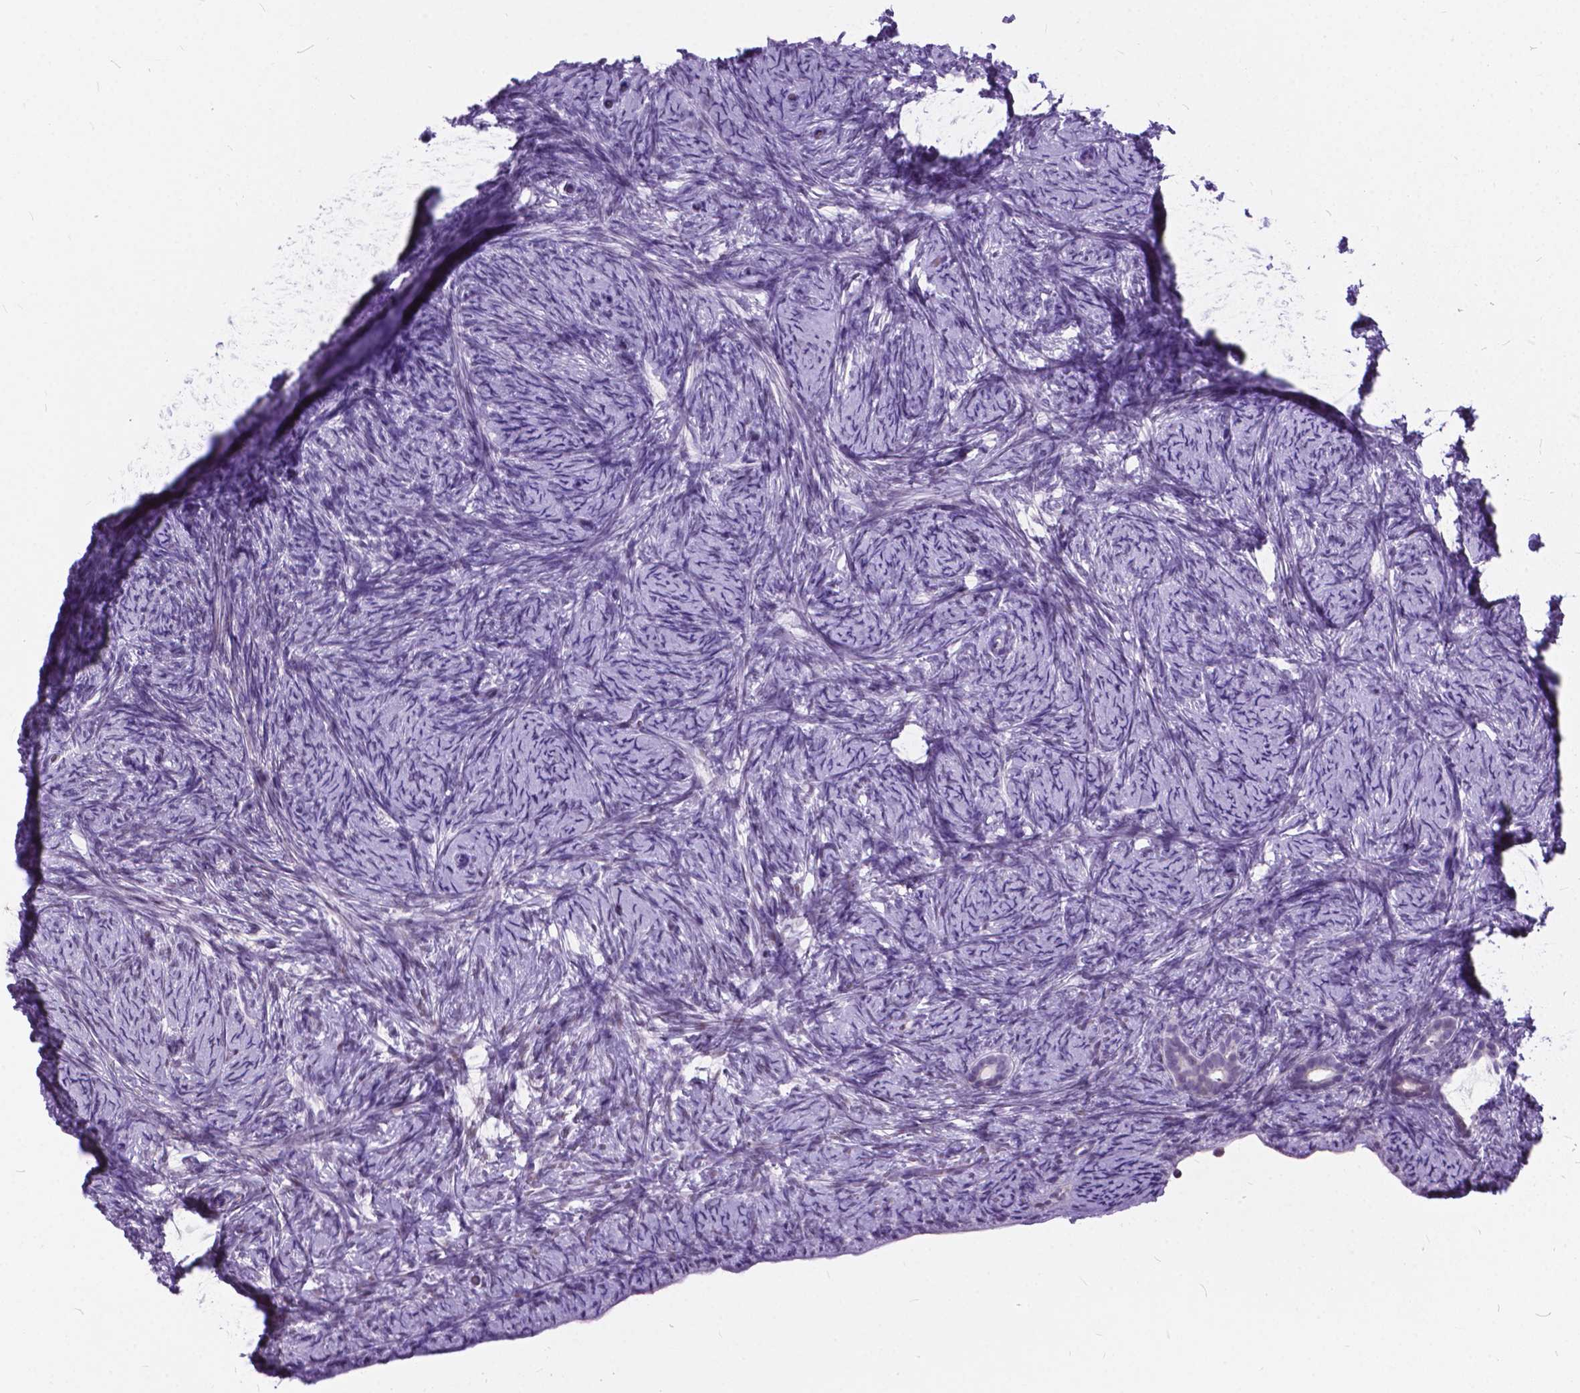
{"staining": {"intensity": "negative", "quantity": "none", "location": "none"}, "tissue": "ovary", "cell_type": "Ovarian stroma cells", "image_type": "normal", "snomed": [{"axis": "morphology", "description": "Normal tissue, NOS"}, {"axis": "topography", "description": "Ovary"}], "caption": "The IHC photomicrograph has no significant staining in ovarian stroma cells of ovary.", "gene": "BSND", "patient": {"sex": "female", "age": 34}}